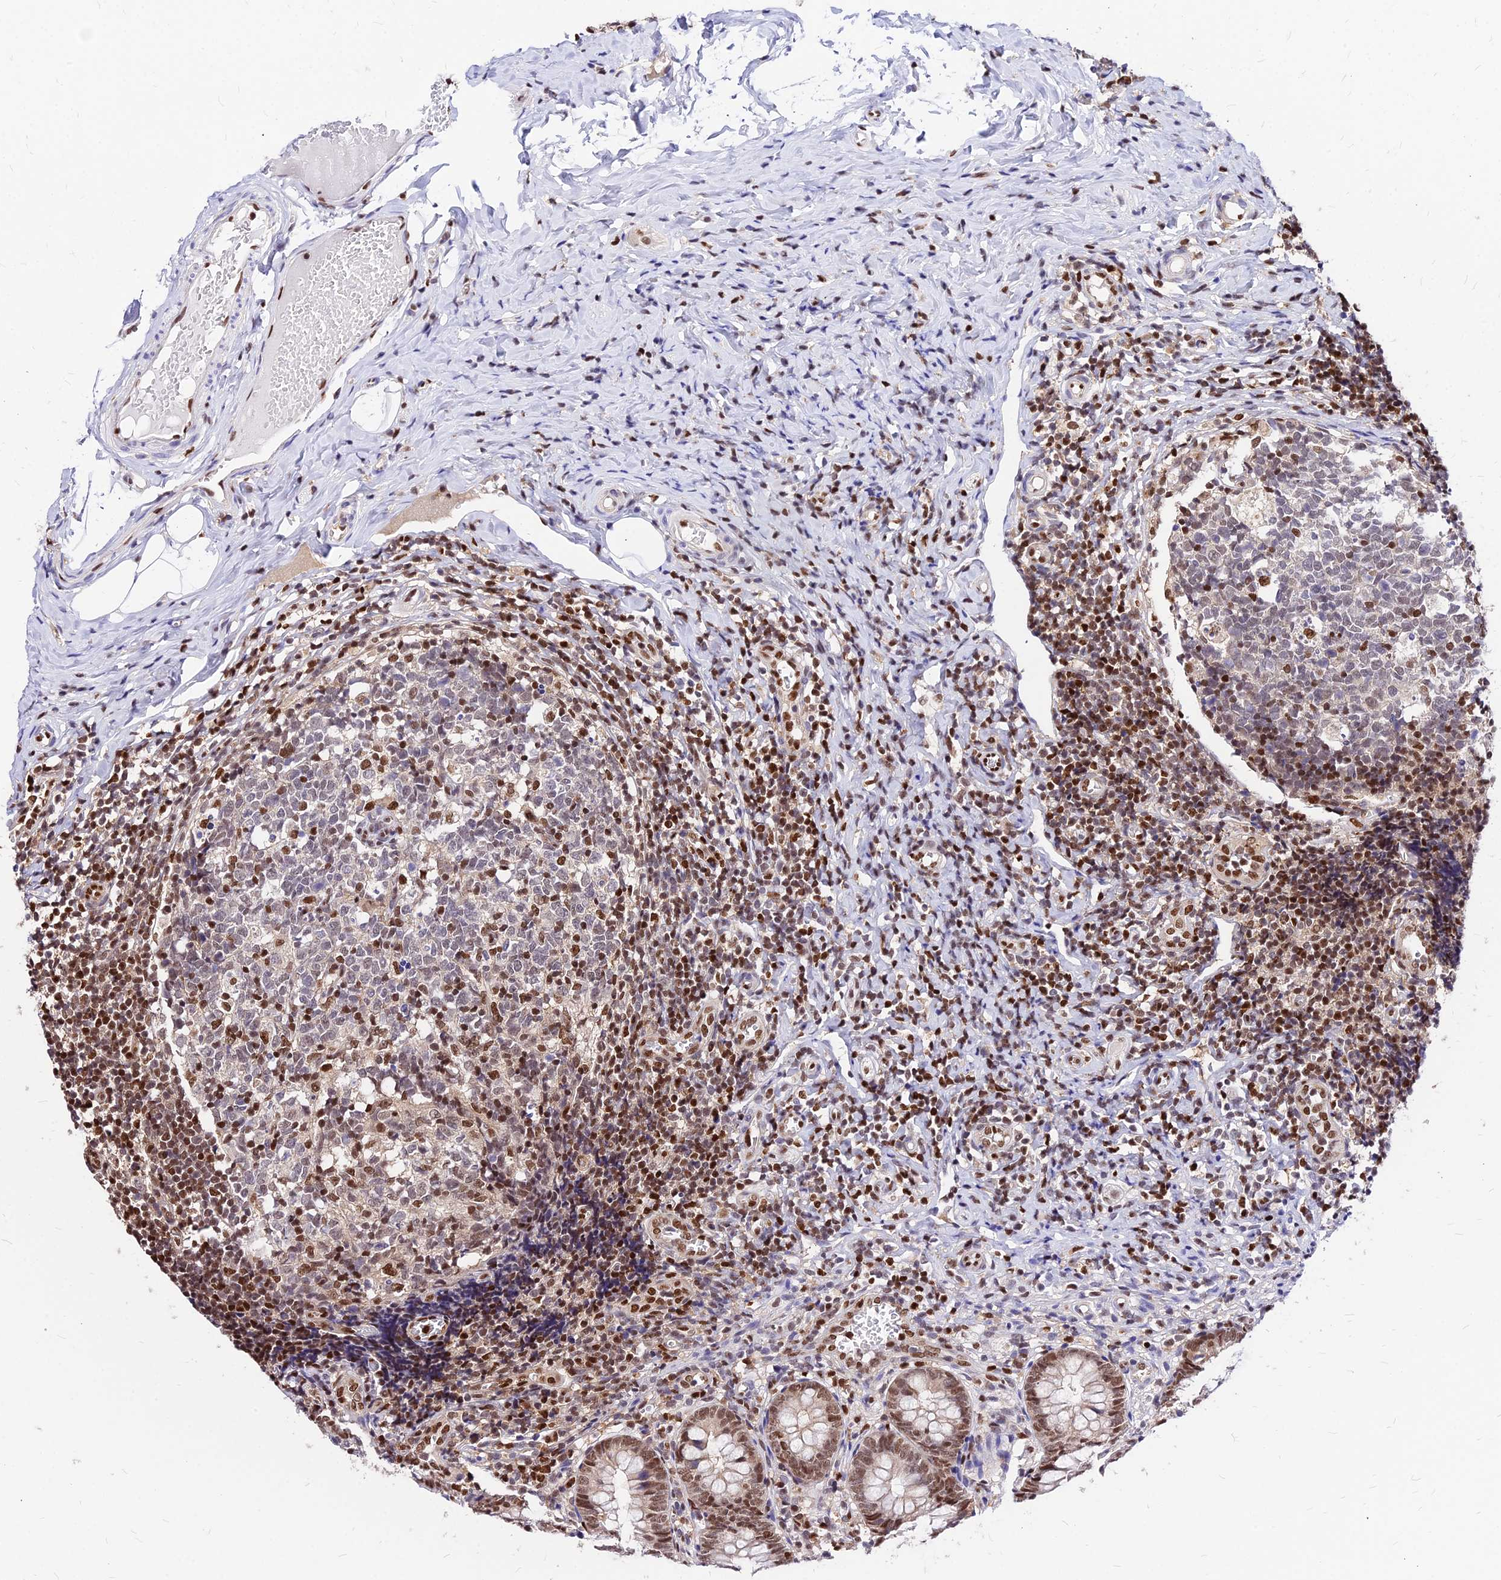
{"staining": {"intensity": "moderate", "quantity": ">75%", "location": "nuclear"}, "tissue": "appendix", "cell_type": "Glandular cells", "image_type": "normal", "snomed": [{"axis": "morphology", "description": "Normal tissue, NOS"}, {"axis": "topography", "description": "Appendix"}], "caption": "Approximately >75% of glandular cells in benign human appendix show moderate nuclear protein positivity as visualized by brown immunohistochemical staining.", "gene": "PAXX", "patient": {"sex": "male", "age": 8}}